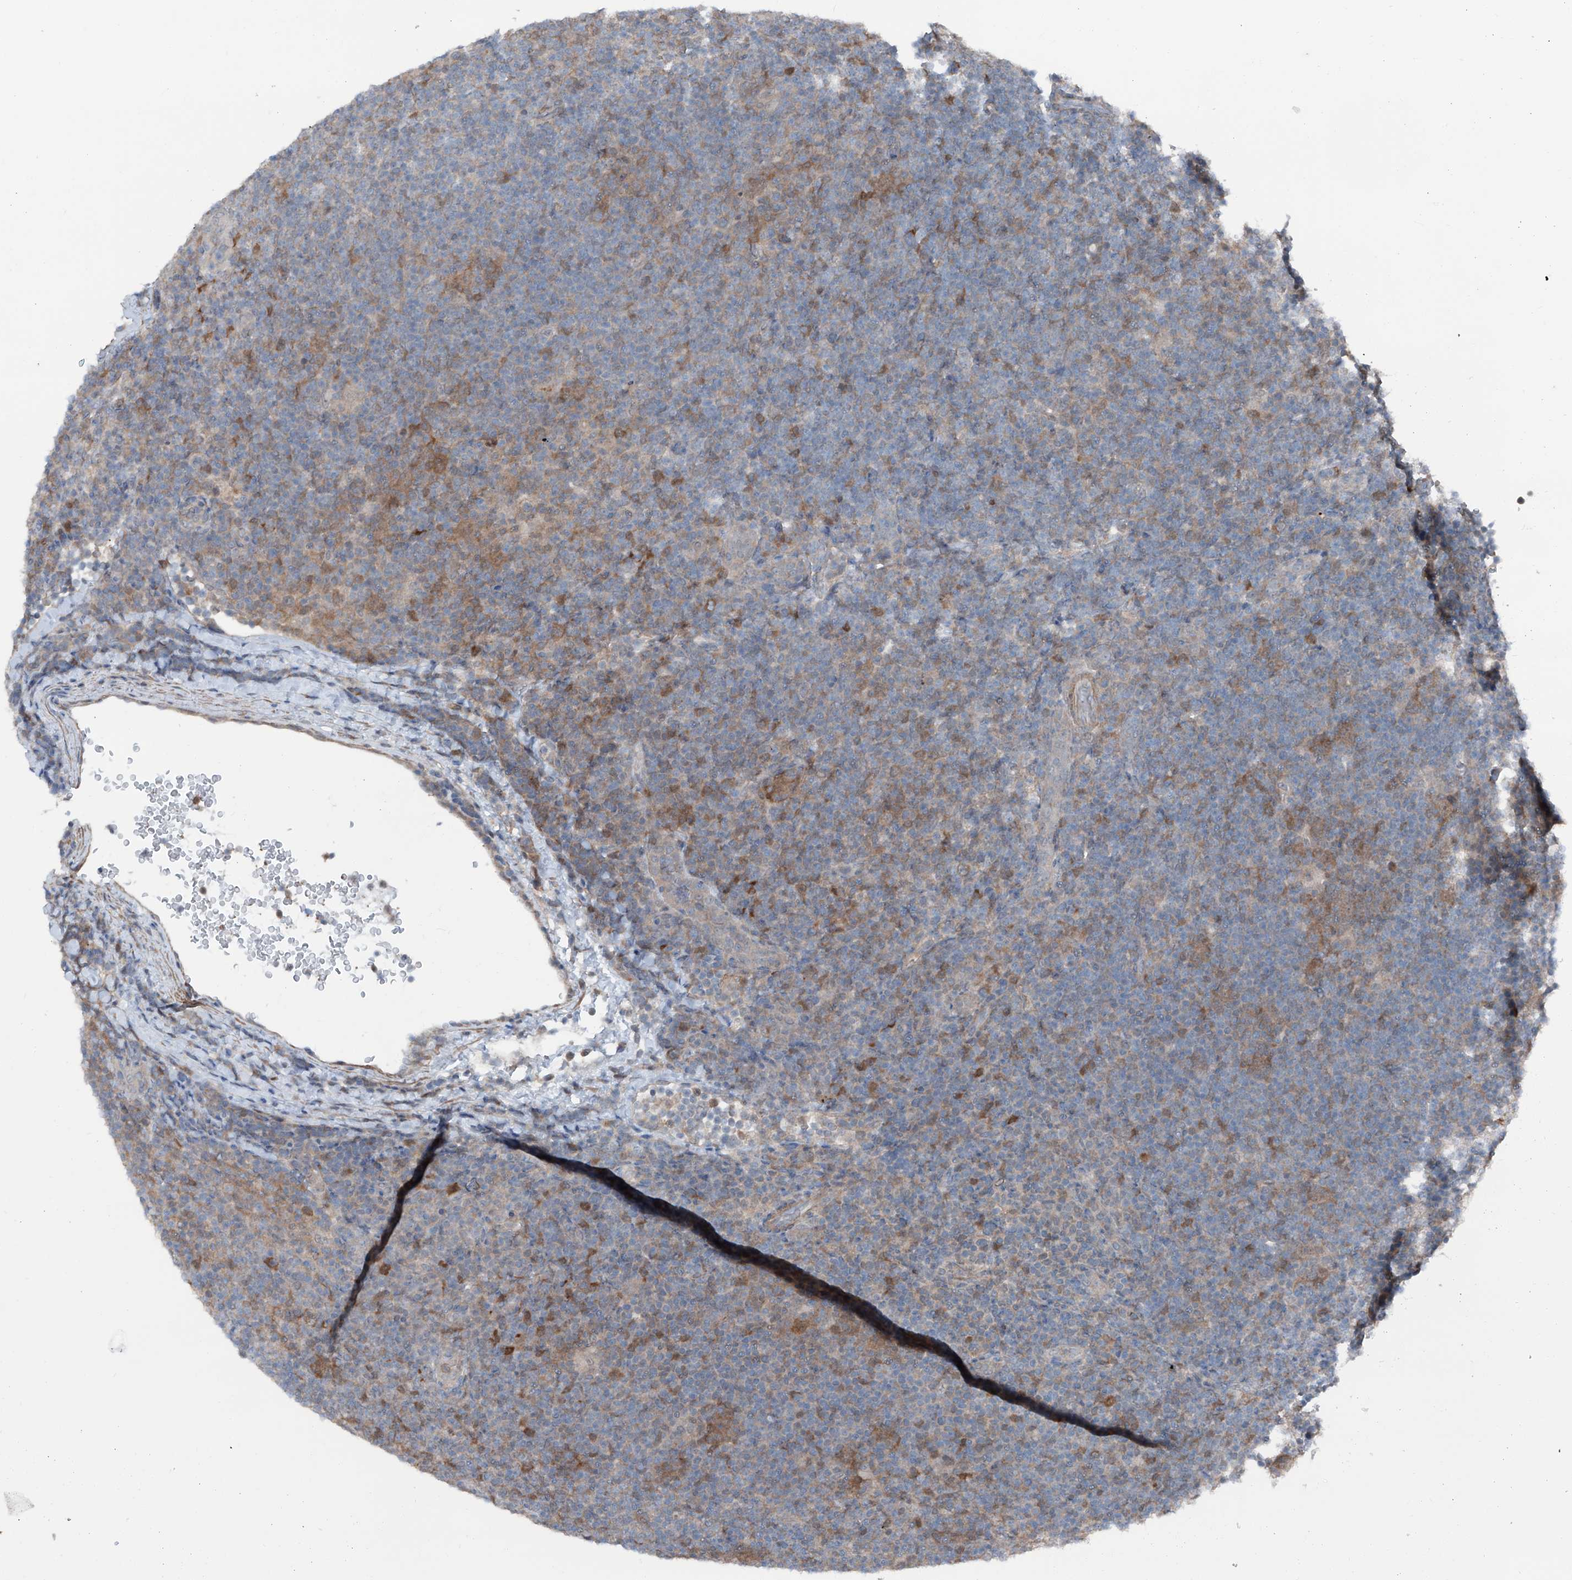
{"staining": {"intensity": "negative", "quantity": "none", "location": "none"}, "tissue": "lymphoma", "cell_type": "Tumor cells", "image_type": "cancer", "snomed": [{"axis": "morphology", "description": "Hodgkin's disease, NOS"}, {"axis": "topography", "description": "Lymph node"}], "caption": "High power microscopy histopathology image of an immunohistochemistry histopathology image of Hodgkin's disease, revealing no significant expression in tumor cells.", "gene": "HSPB11", "patient": {"sex": "female", "age": 57}}